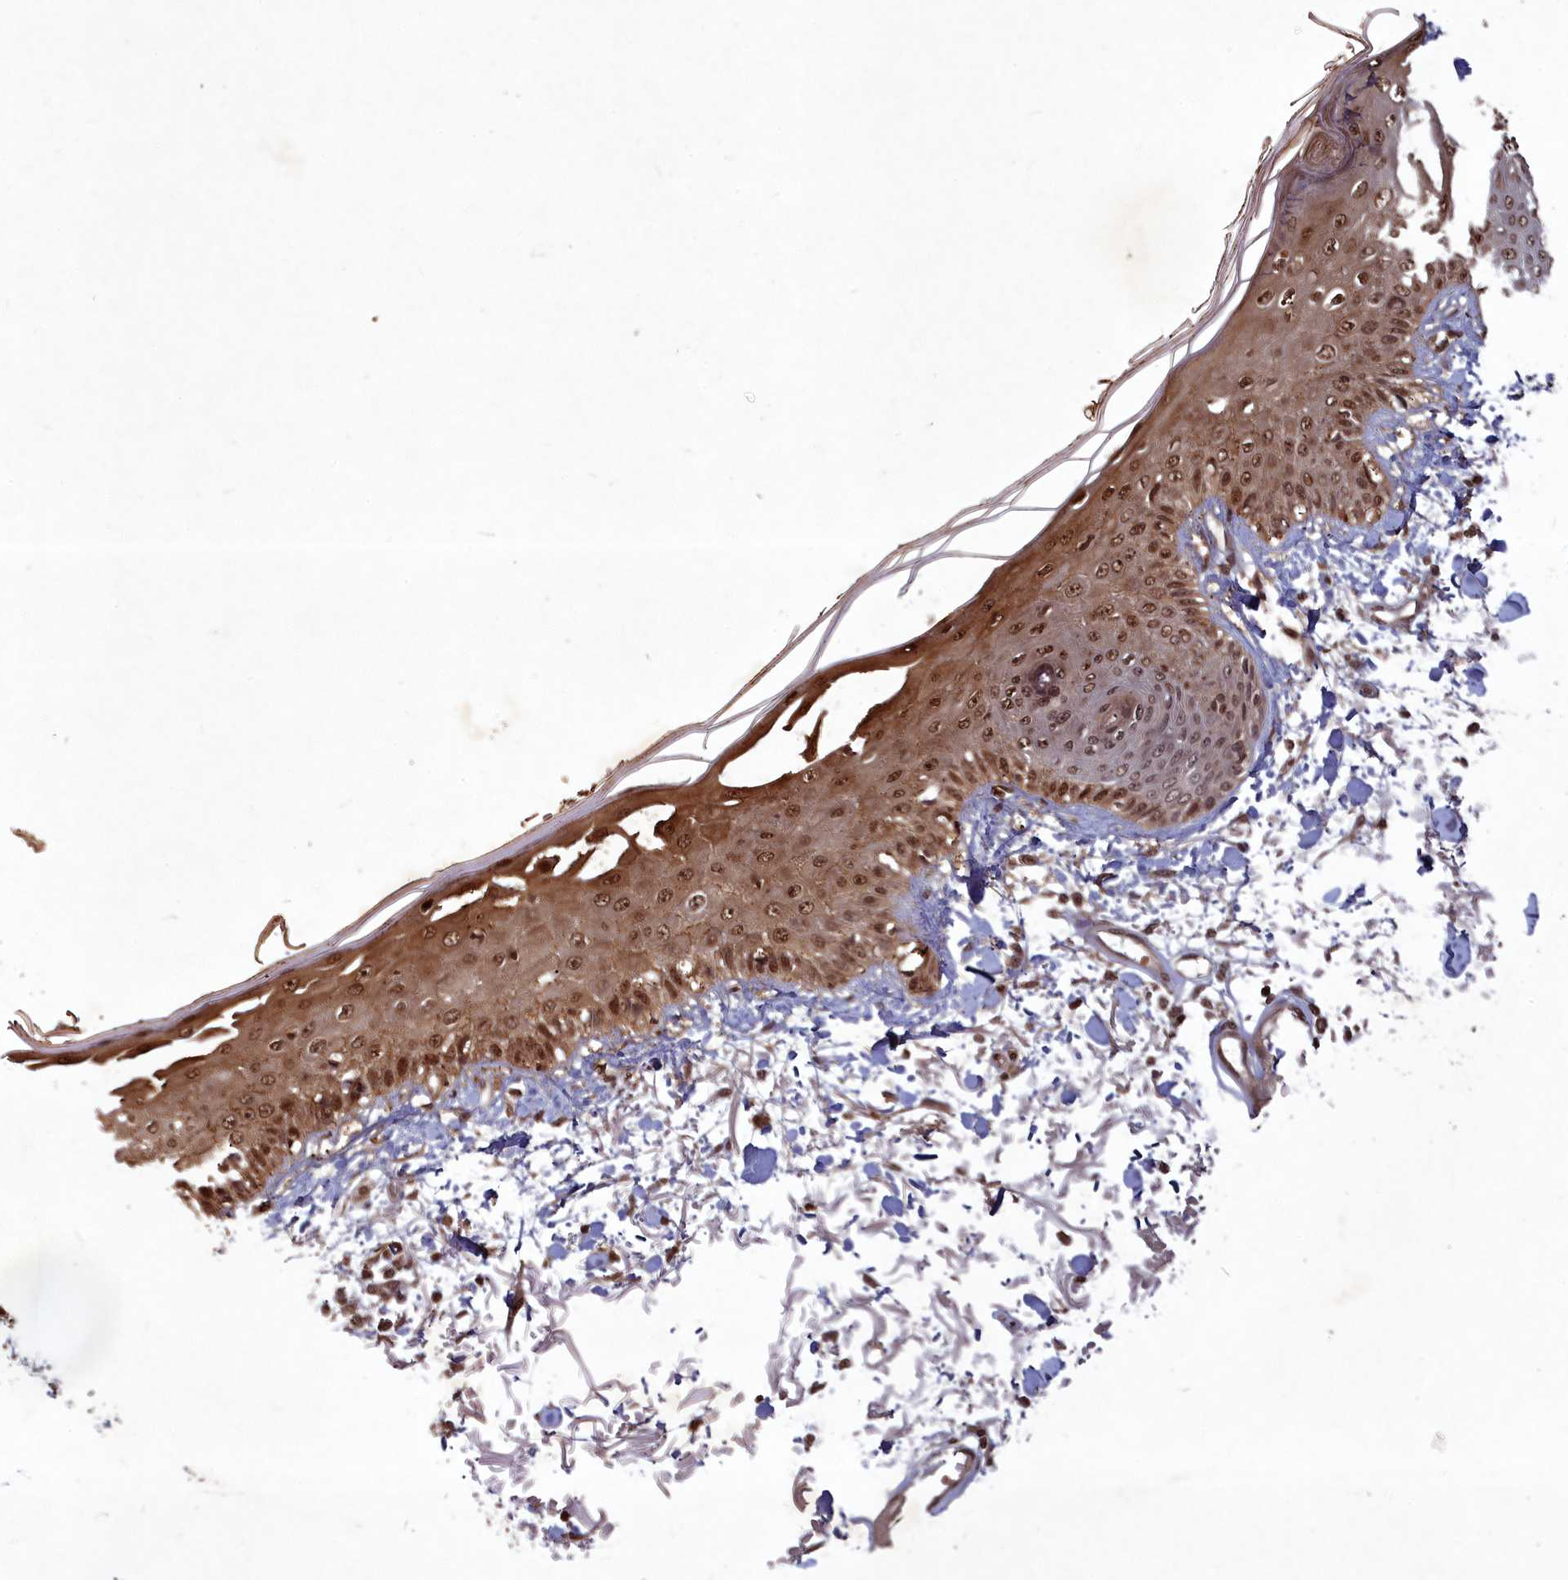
{"staining": {"intensity": "strong", "quantity": ">75%", "location": "cytoplasmic/membranous,nuclear"}, "tissue": "skin", "cell_type": "Fibroblasts", "image_type": "normal", "snomed": [{"axis": "morphology", "description": "Normal tissue, NOS"}, {"axis": "morphology", "description": "Squamous cell carcinoma, NOS"}, {"axis": "topography", "description": "Skin"}, {"axis": "topography", "description": "Peripheral nerve tissue"}], "caption": "Protein staining of unremarkable skin reveals strong cytoplasmic/membranous,nuclear positivity in approximately >75% of fibroblasts. The protein is shown in brown color, while the nuclei are stained blue.", "gene": "SRMS", "patient": {"sex": "male", "age": 83}}